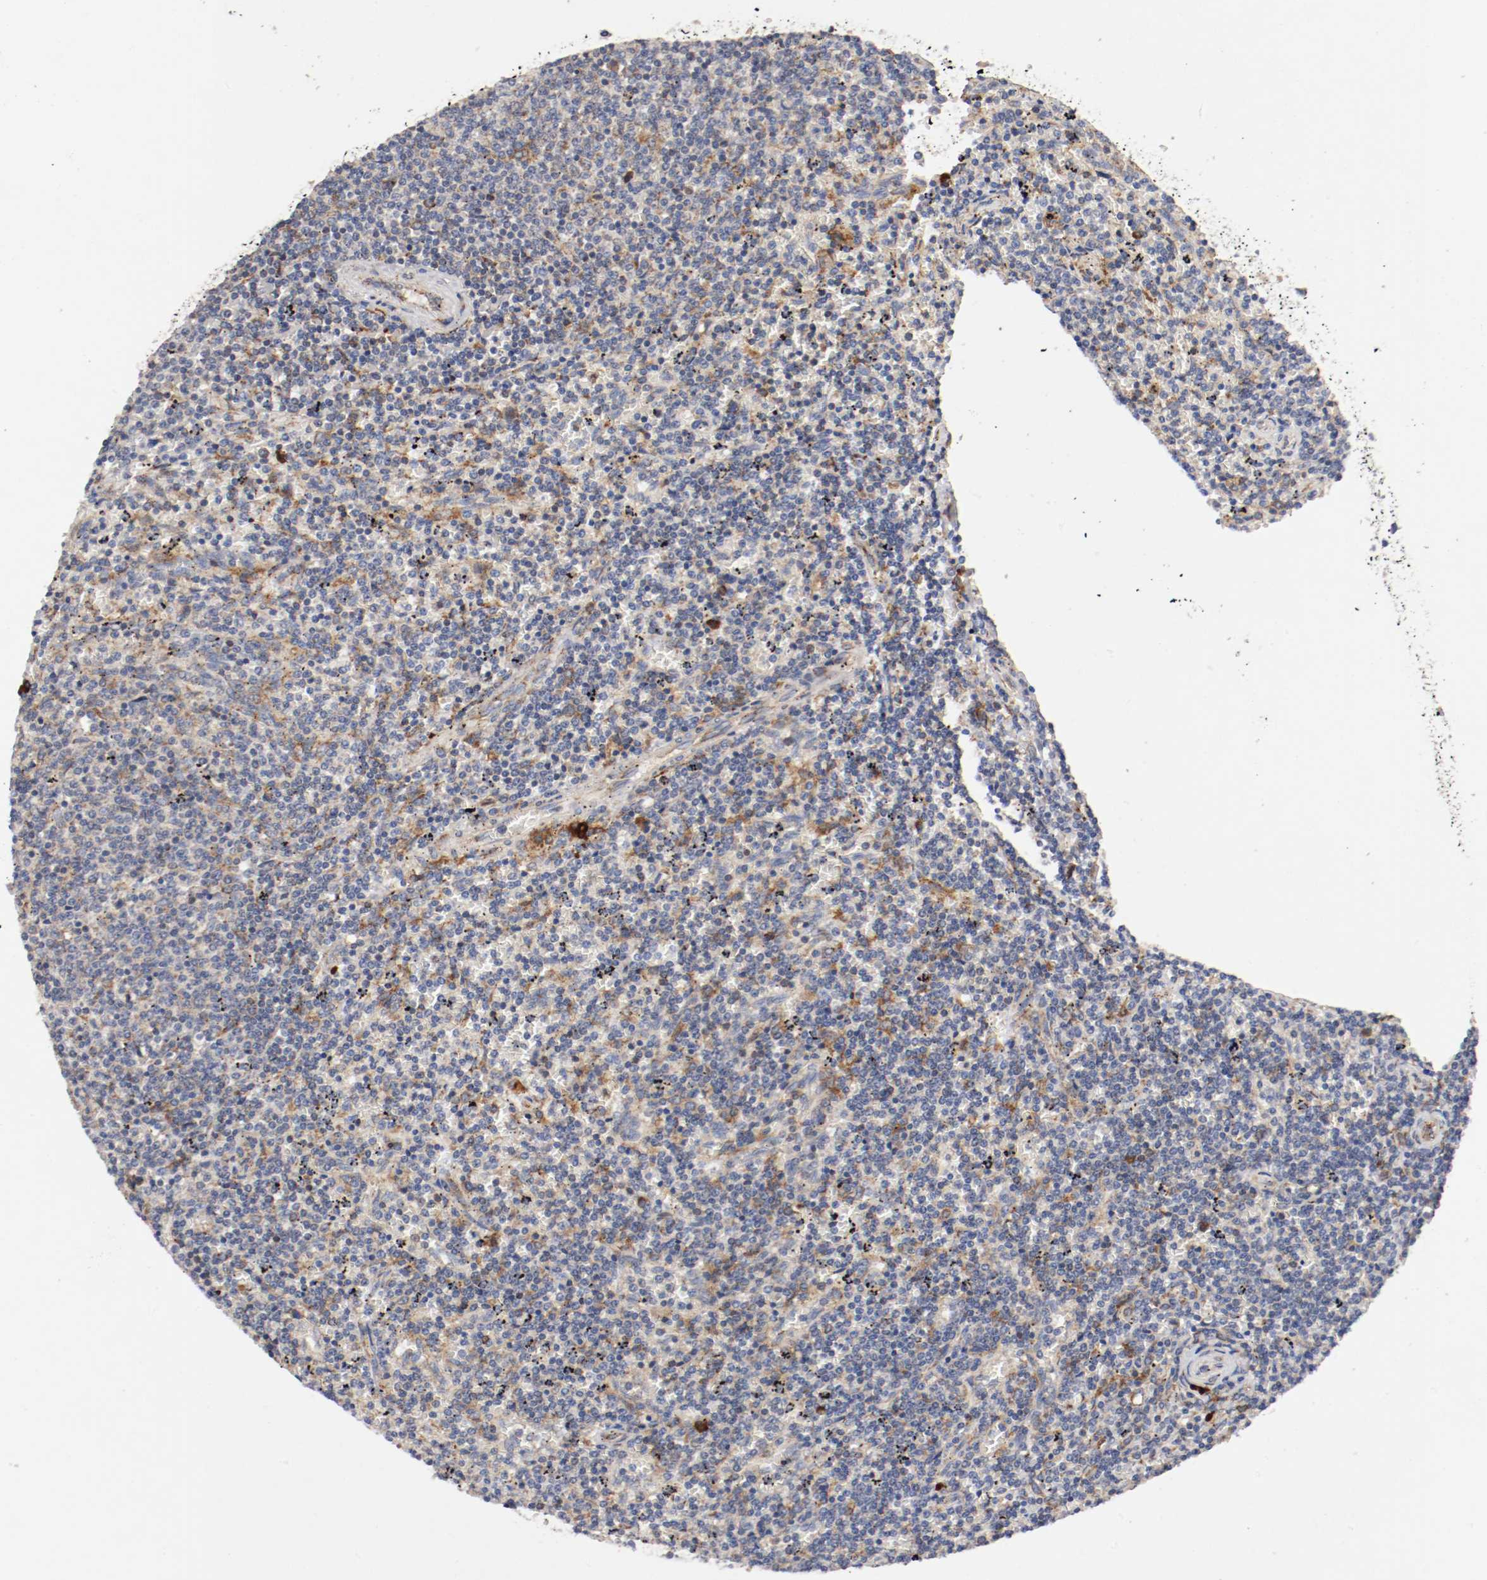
{"staining": {"intensity": "moderate", "quantity": "25%-75%", "location": "cytoplasmic/membranous"}, "tissue": "lymphoma", "cell_type": "Tumor cells", "image_type": "cancer", "snomed": [{"axis": "morphology", "description": "Malignant lymphoma, non-Hodgkin's type, Low grade"}, {"axis": "topography", "description": "Spleen"}], "caption": "This is an image of IHC staining of low-grade malignant lymphoma, non-Hodgkin's type, which shows moderate staining in the cytoplasmic/membranous of tumor cells.", "gene": "TRAF2", "patient": {"sex": "female", "age": 50}}